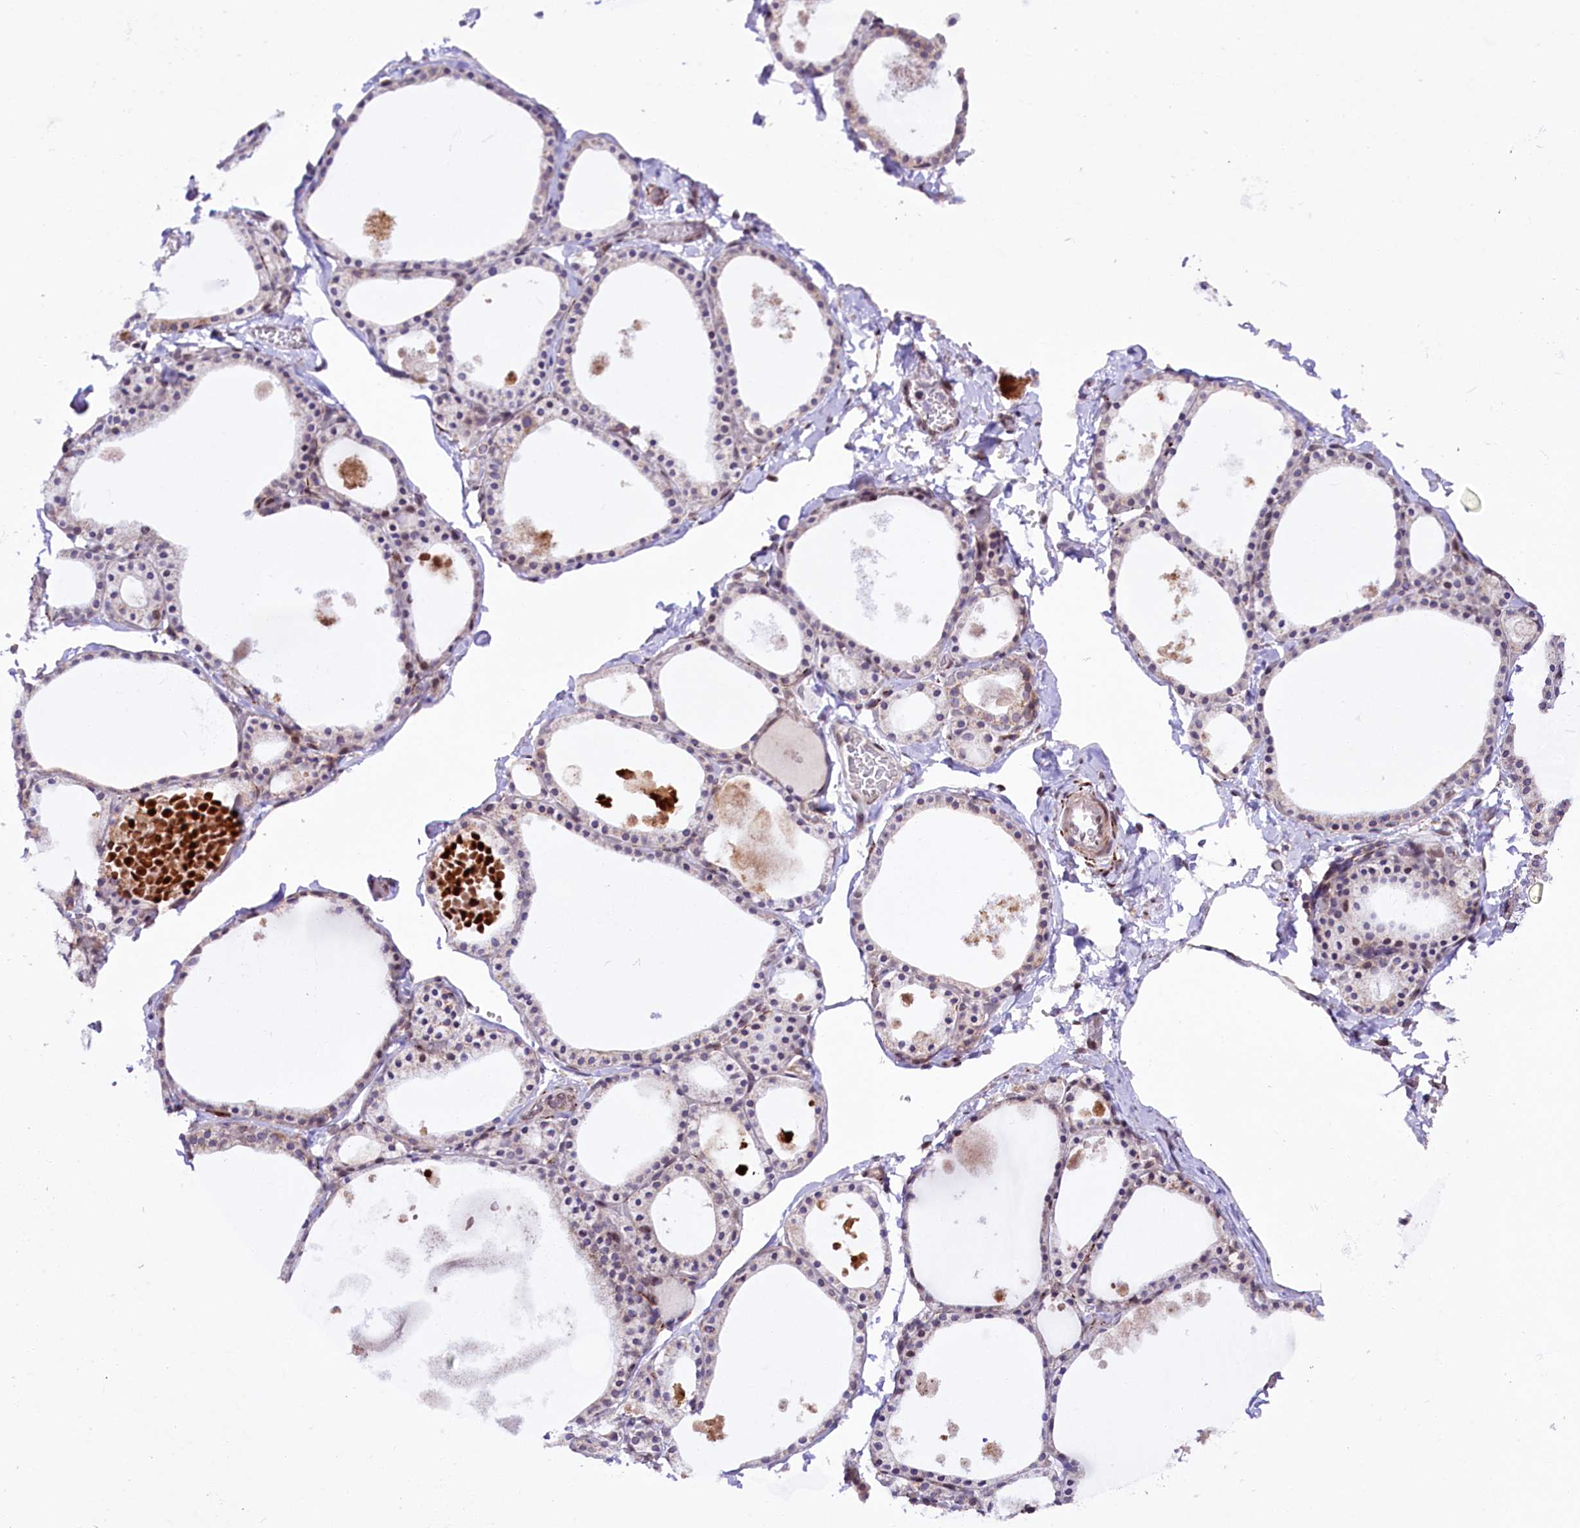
{"staining": {"intensity": "moderate", "quantity": "<25%", "location": "nuclear"}, "tissue": "thyroid gland", "cell_type": "Glandular cells", "image_type": "normal", "snomed": [{"axis": "morphology", "description": "Normal tissue, NOS"}, {"axis": "topography", "description": "Thyroid gland"}], "caption": "Immunohistochemical staining of benign thyroid gland displays low levels of moderate nuclear positivity in about <25% of glandular cells.", "gene": "ZNF226", "patient": {"sex": "male", "age": 56}}